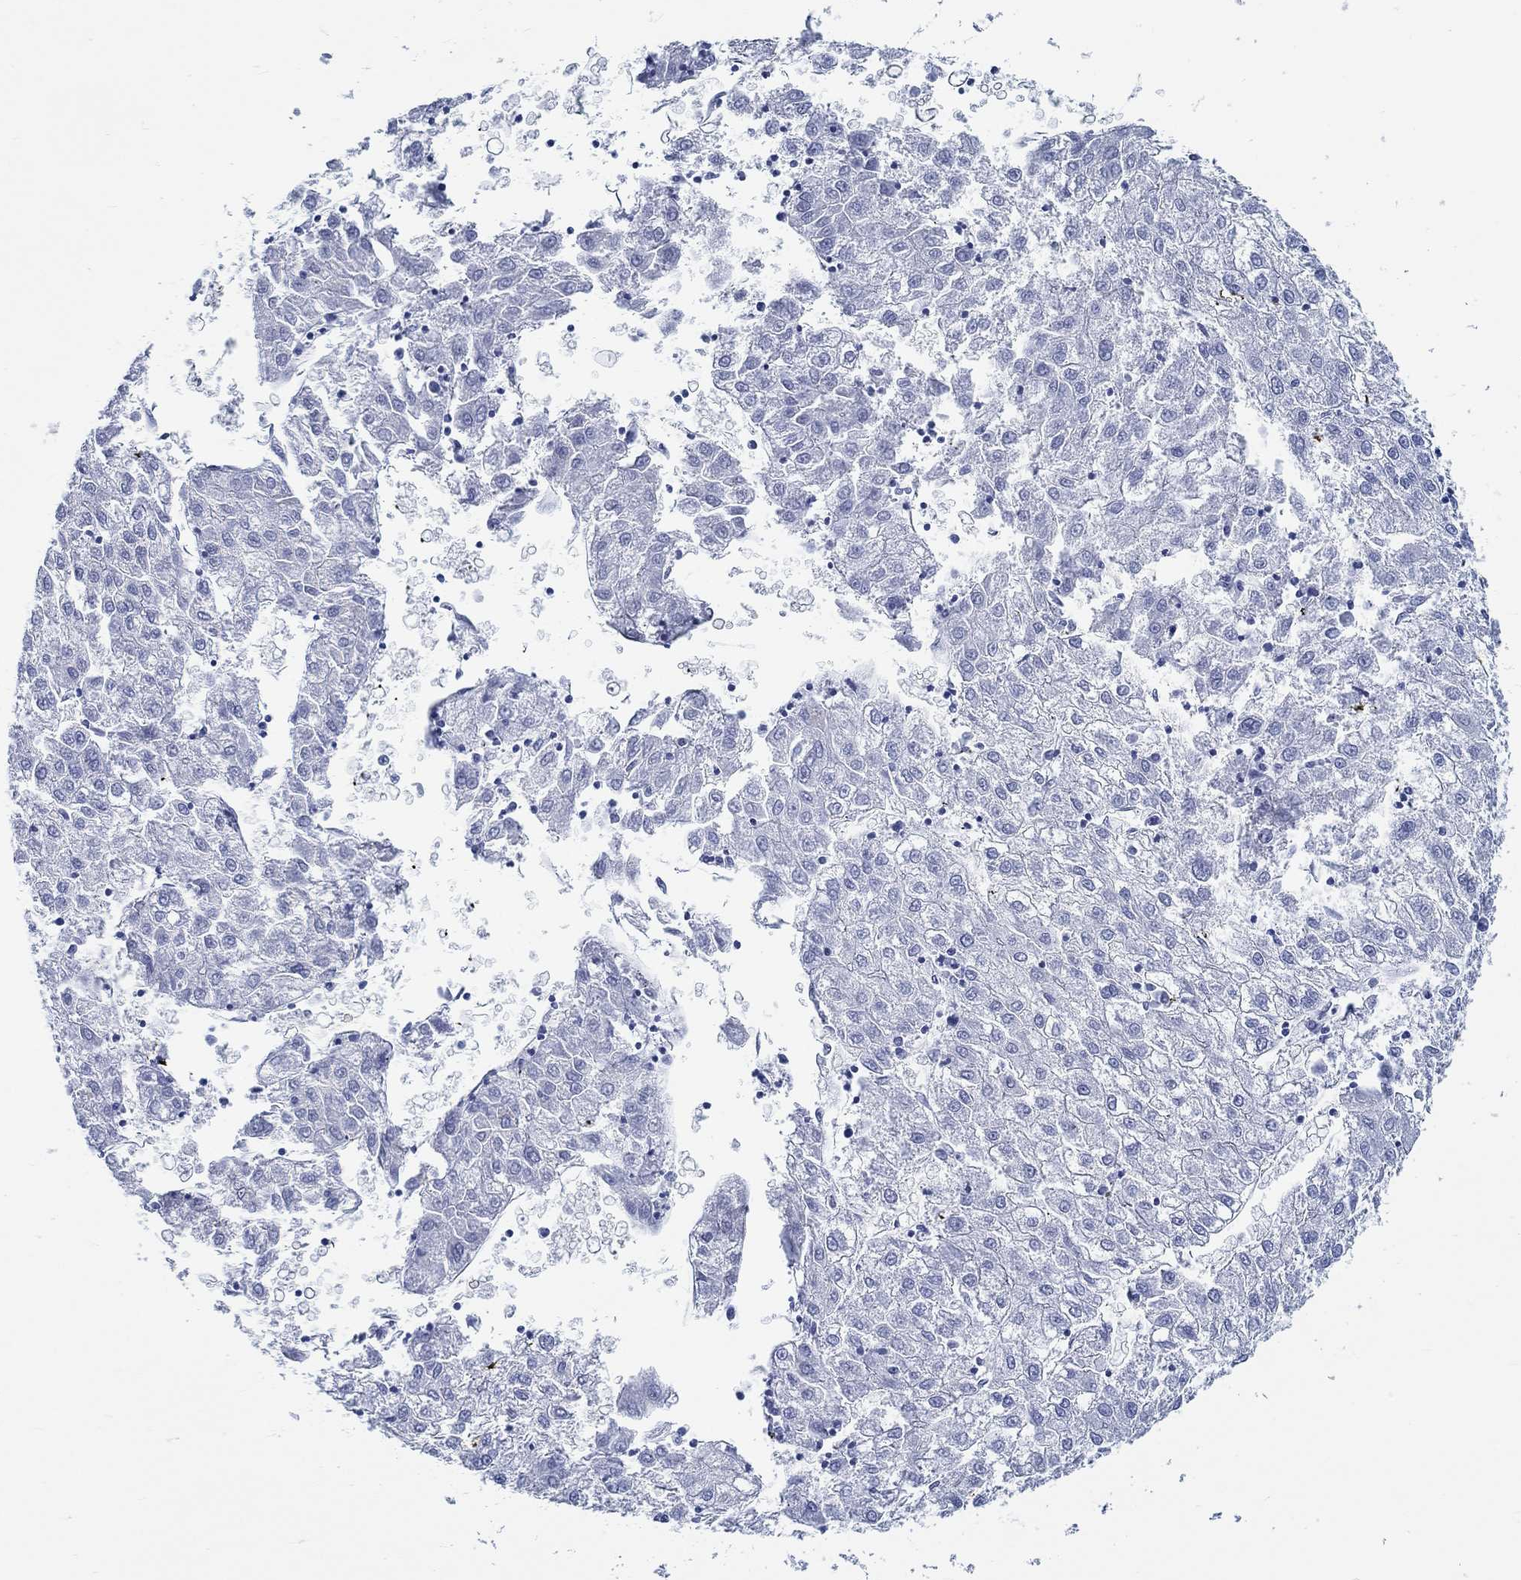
{"staining": {"intensity": "negative", "quantity": "none", "location": "none"}, "tissue": "liver cancer", "cell_type": "Tumor cells", "image_type": "cancer", "snomed": [{"axis": "morphology", "description": "Carcinoma, Hepatocellular, NOS"}, {"axis": "topography", "description": "Liver"}], "caption": "A histopathology image of hepatocellular carcinoma (liver) stained for a protein exhibits no brown staining in tumor cells.", "gene": "RD3L", "patient": {"sex": "male", "age": 72}}